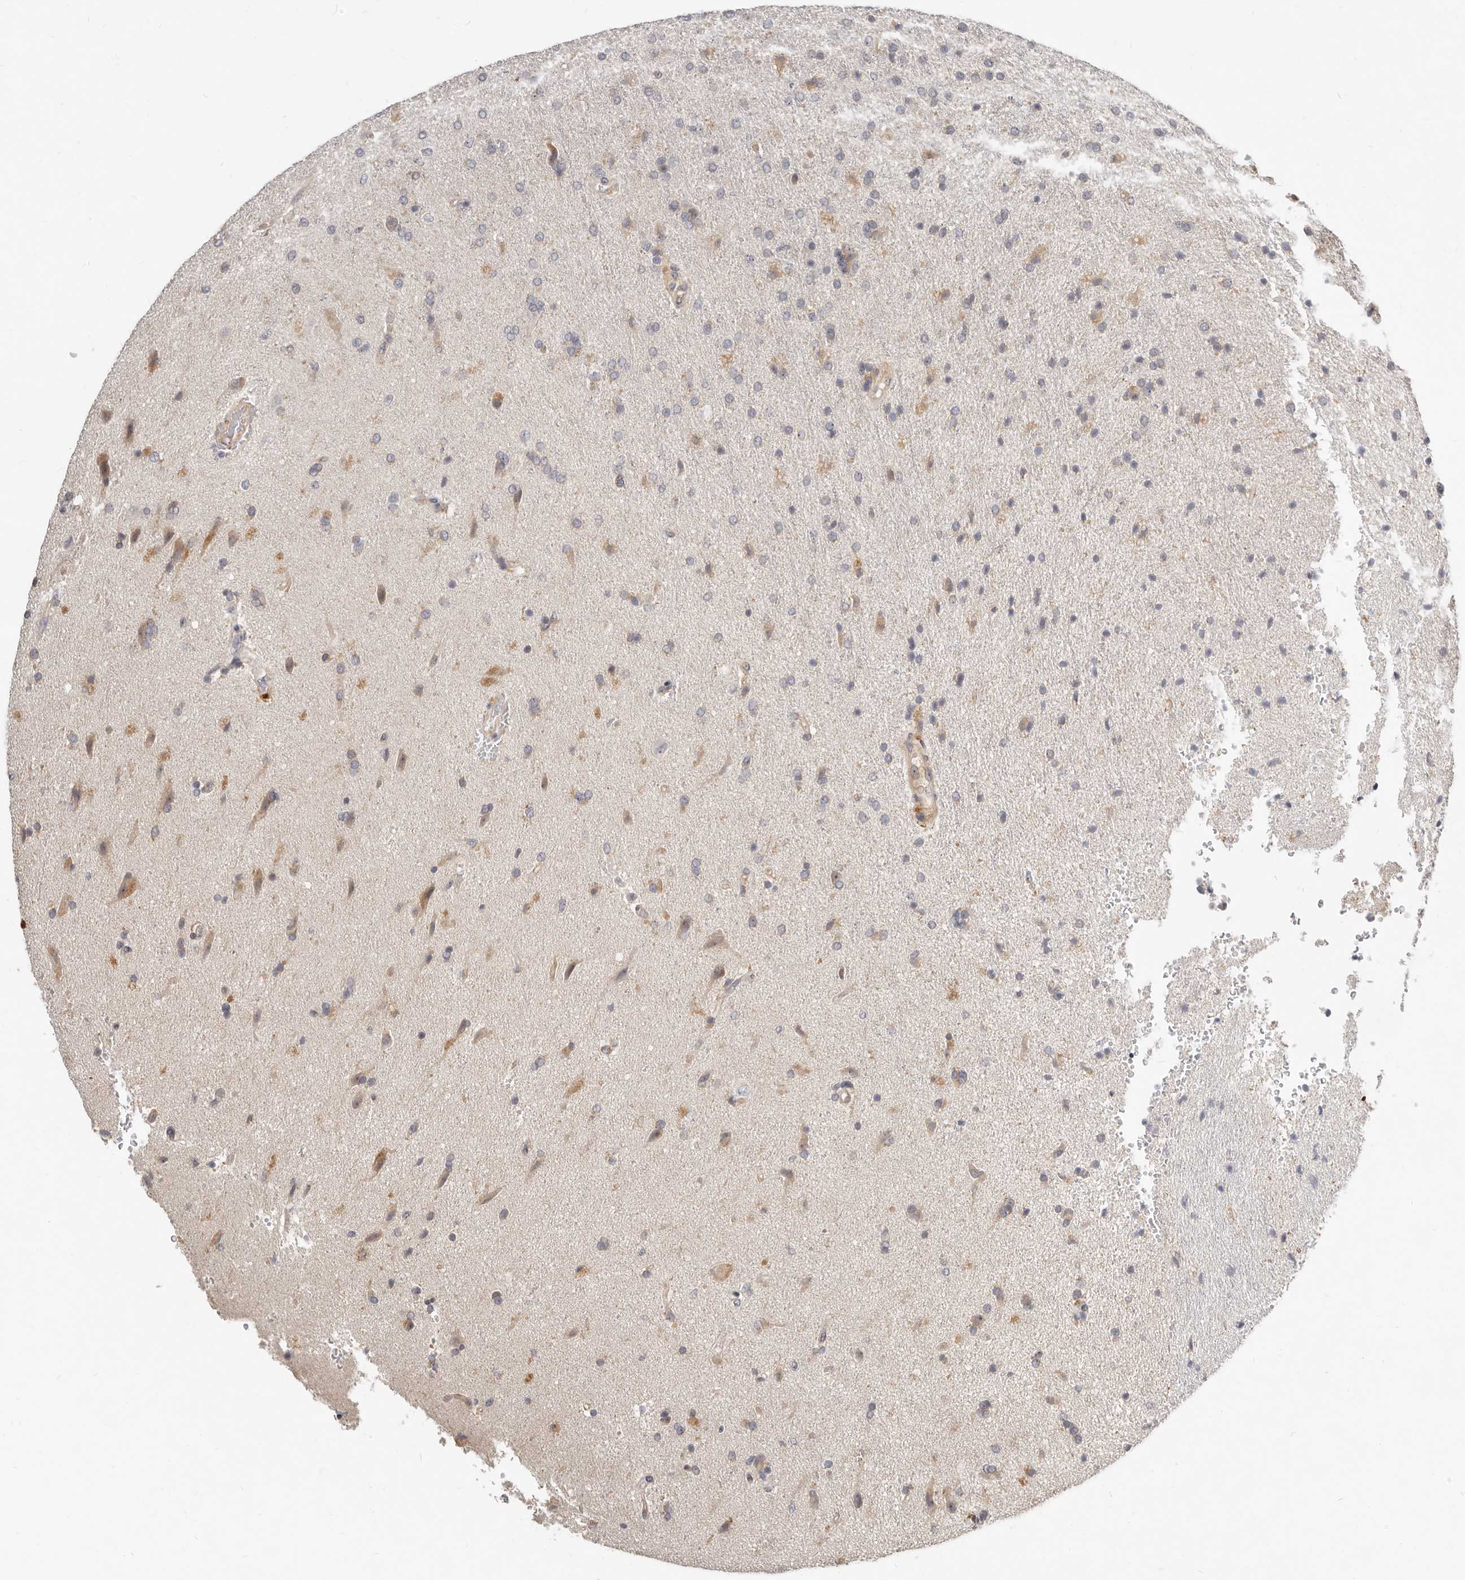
{"staining": {"intensity": "moderate", "quantity": "<25%", "location": "cytoplasmic/membranous"}, "tissue": "glioma", "cell_type": "Tumor cells", "image_type": "cancer", "snomed": [{"axis": "morphology", "description": "Glioma, malignant, High grade"}, {"axis": "topography", "description": "Brain"}], "caption": "This photomicrograph reveals immunohistochemistry staining of glioma, with low moderate cytoplasmic/membranous staining in approximately <25% of tumor cells.", "gene": "MICALL2", "patient": {"sex": "male", "age": 72}}